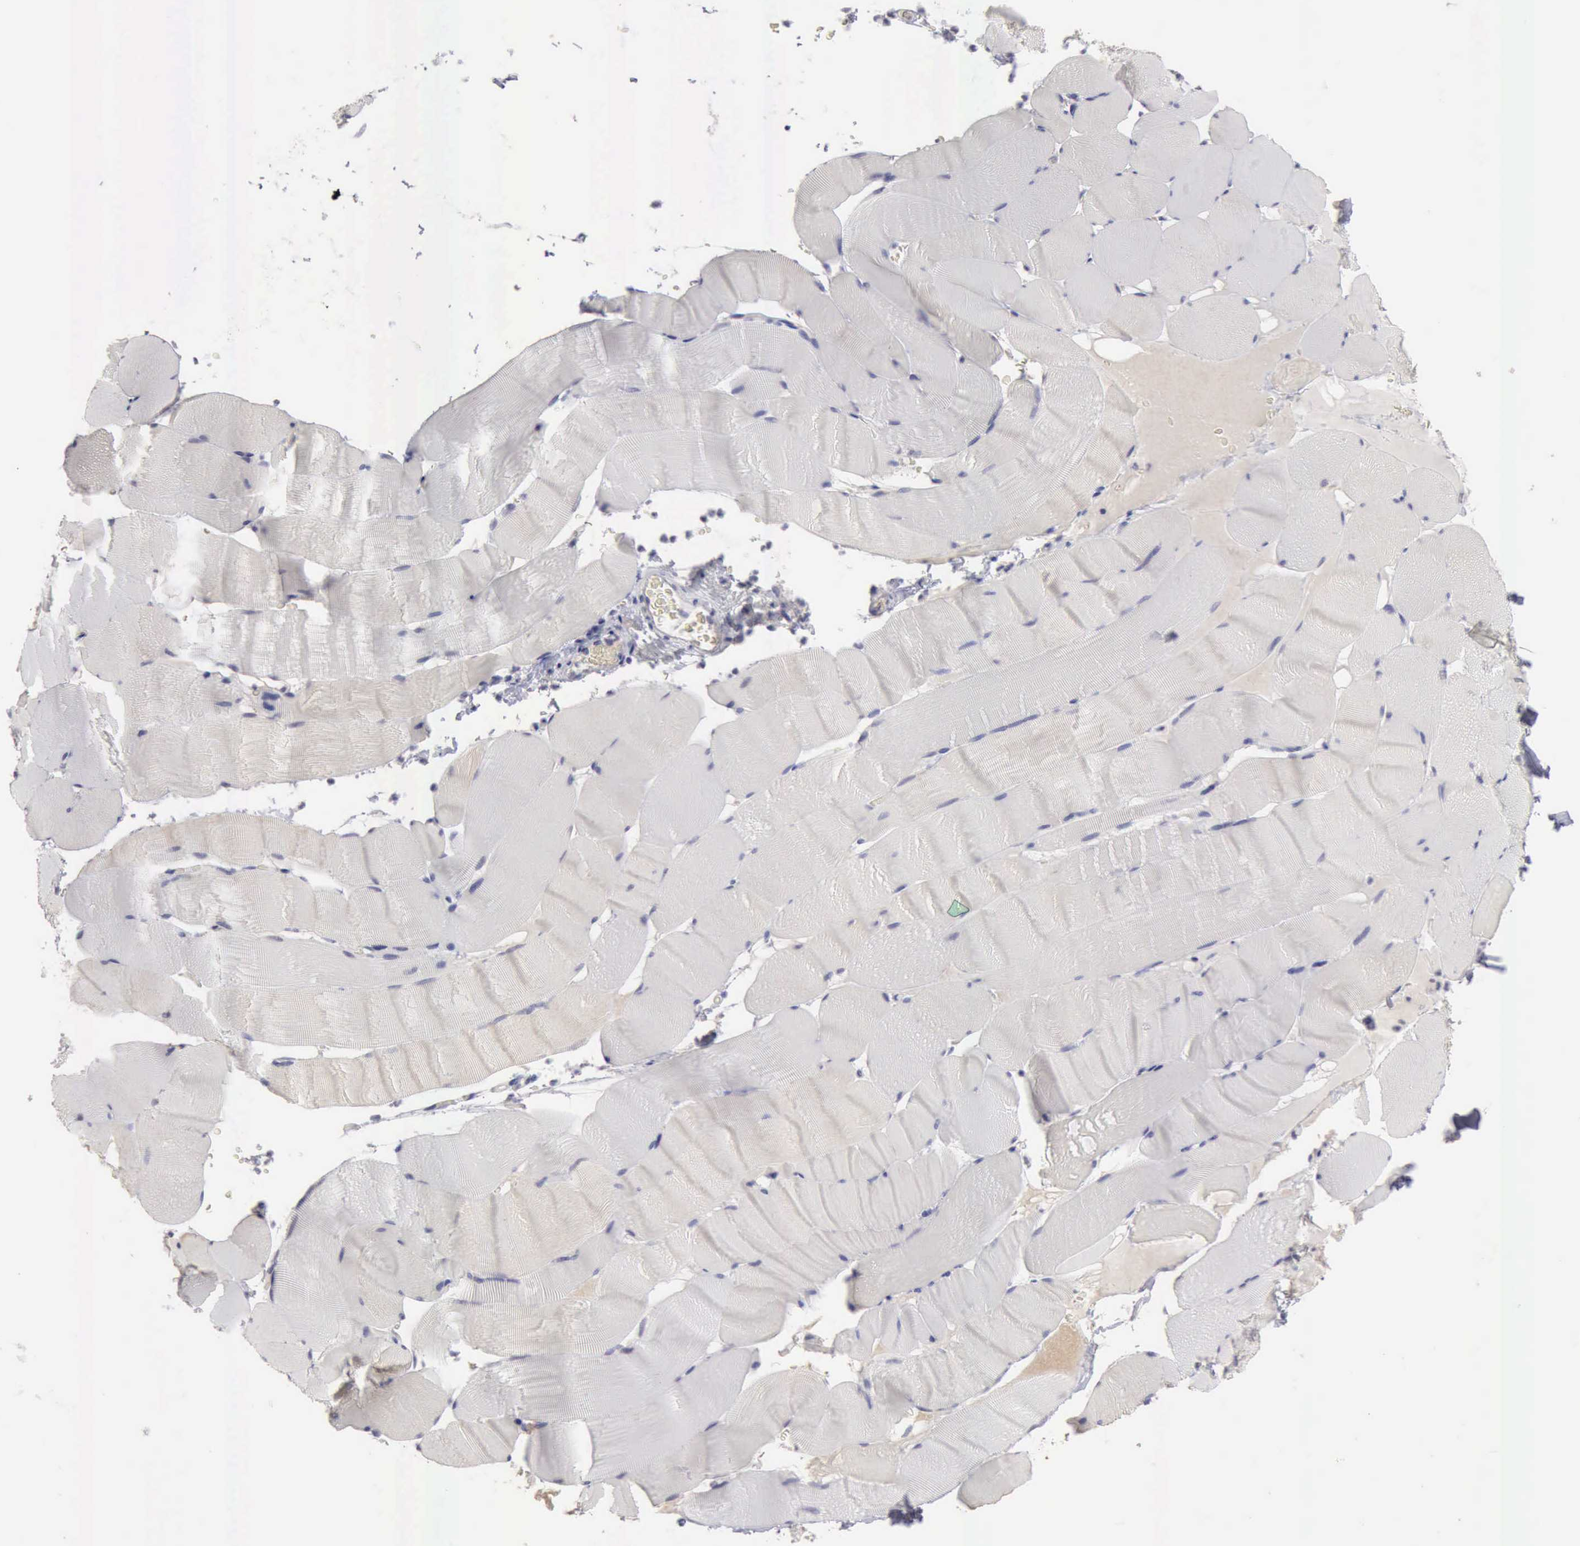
{"staining": {"intensity": "negative", "quantity": "none", "location": "none"}, "tissue": "skeletal muscle", "cell_type": "Myocytes", "image_type": "normal", "snomed": [{"axis": "morphology", "description": "Normal tissue, NOS"}, {"axis": "topography", "description": "Skeletal muscle"}], "caption": "Immunohistochemistry micrograph of benign skeletal muscle: skeletal muscle stained with DAB (3,3'-diaminobenzidine) displays no significant protein expression in myocytes. The staining was performed using DAB to visualize the protein expression in brown, while the nuclei were stained in blue with hematoxylin (Magnification: 20x).", "gene": "TFRC", "patient": {"sex": "male", "age": 62}}